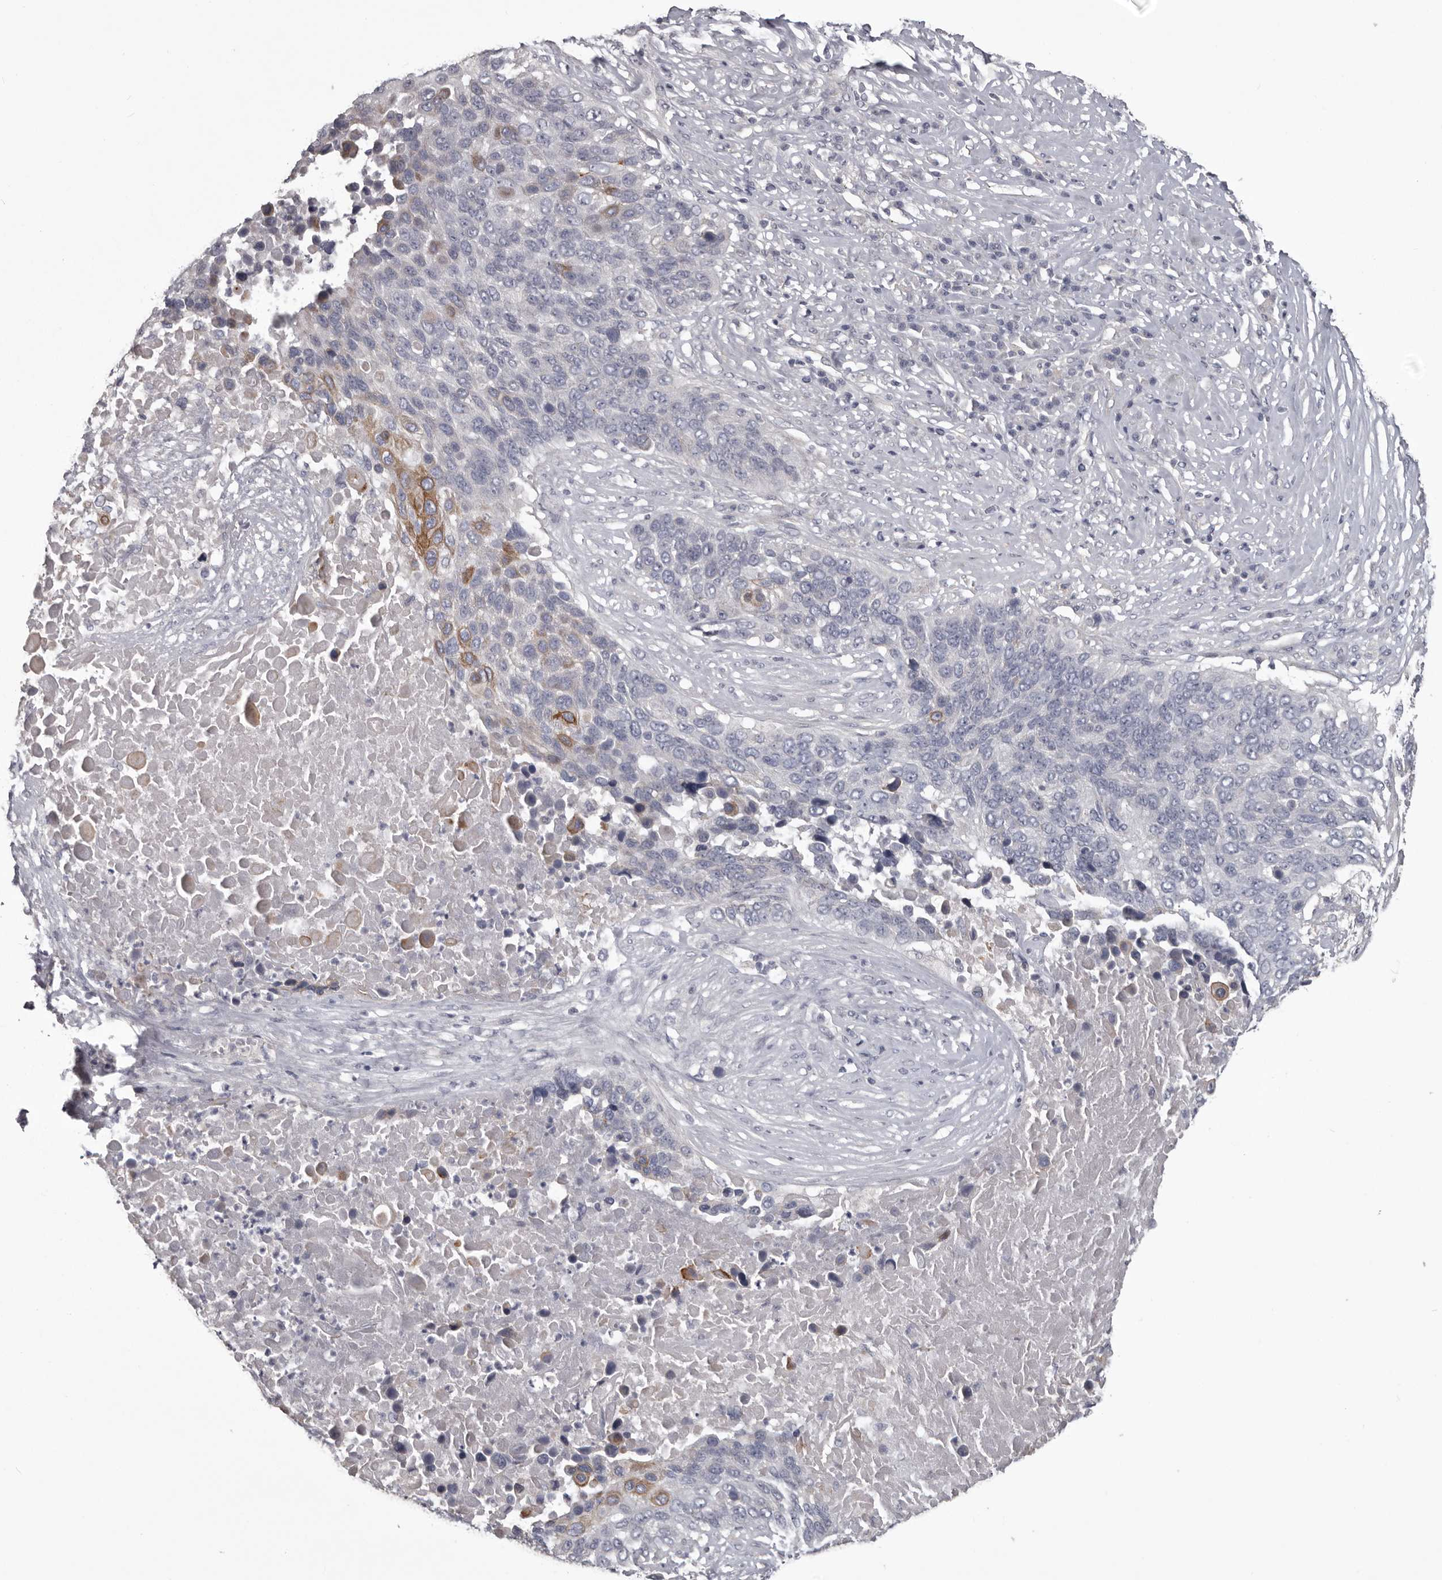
{"staining": {"intensity": "moderate", "quantity": "<25%", "location": "cytoplasmic/membranous"}, "tissue": "lung cancer", "cell_type": "Tumor cells", "image_type": "cancer", "snomed": [{"axis": "morphology", "description": "Squamous cell carcinoma, NOS"}, {"axis": "topography", "description": "Lung"}], "caption": "Protein staining of squamous cell carcinoma (lung) tissue demonstrates moderate cytoplasmic/membranous expression in approximately <25% of tumor cells. (IHC, brightfield microscopy, high magnification).", "gene": "LPAR6", "patient": {"sex": "male", "age": 66}}